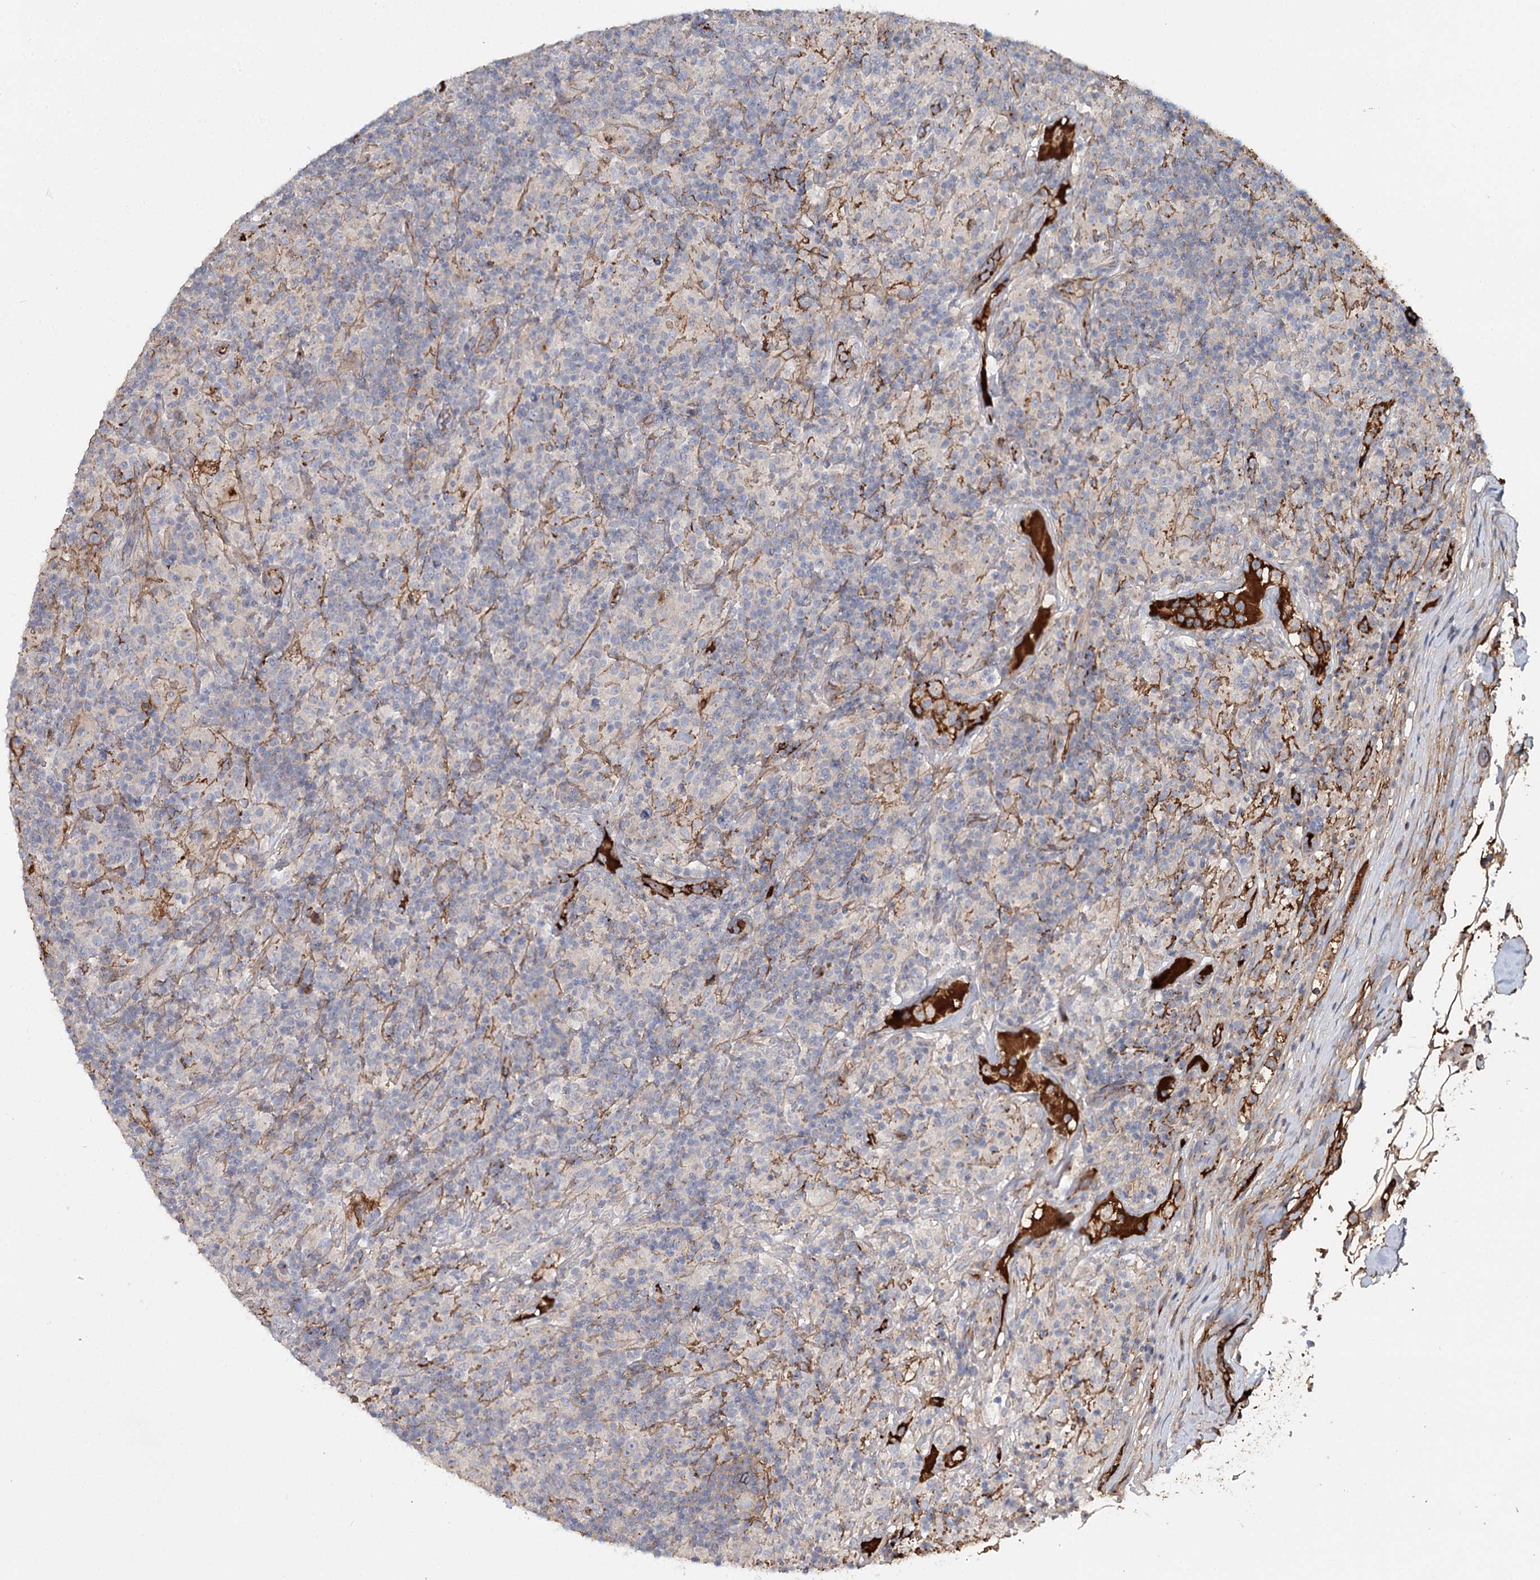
{"staining": {"intensity": "negative", "quantity": "none", "location": "none"}, "tissue": "lymphoma", "cell_type": "Tumor cells", "image_type": "cancer", "snomed": [{"axis": "morphology", "description": "Hodgkin's disease, NOS"}, {"axis": "topography", "description": "Lymph node"}], "caption": "DAB (3,3'-diaminobenzidine) immunohistochemical staining of human lymphoma exhibits no significant positivity in tumor cells.", "gene": "ALKBH8", "patient": {"sex": "male", "age": 70}}